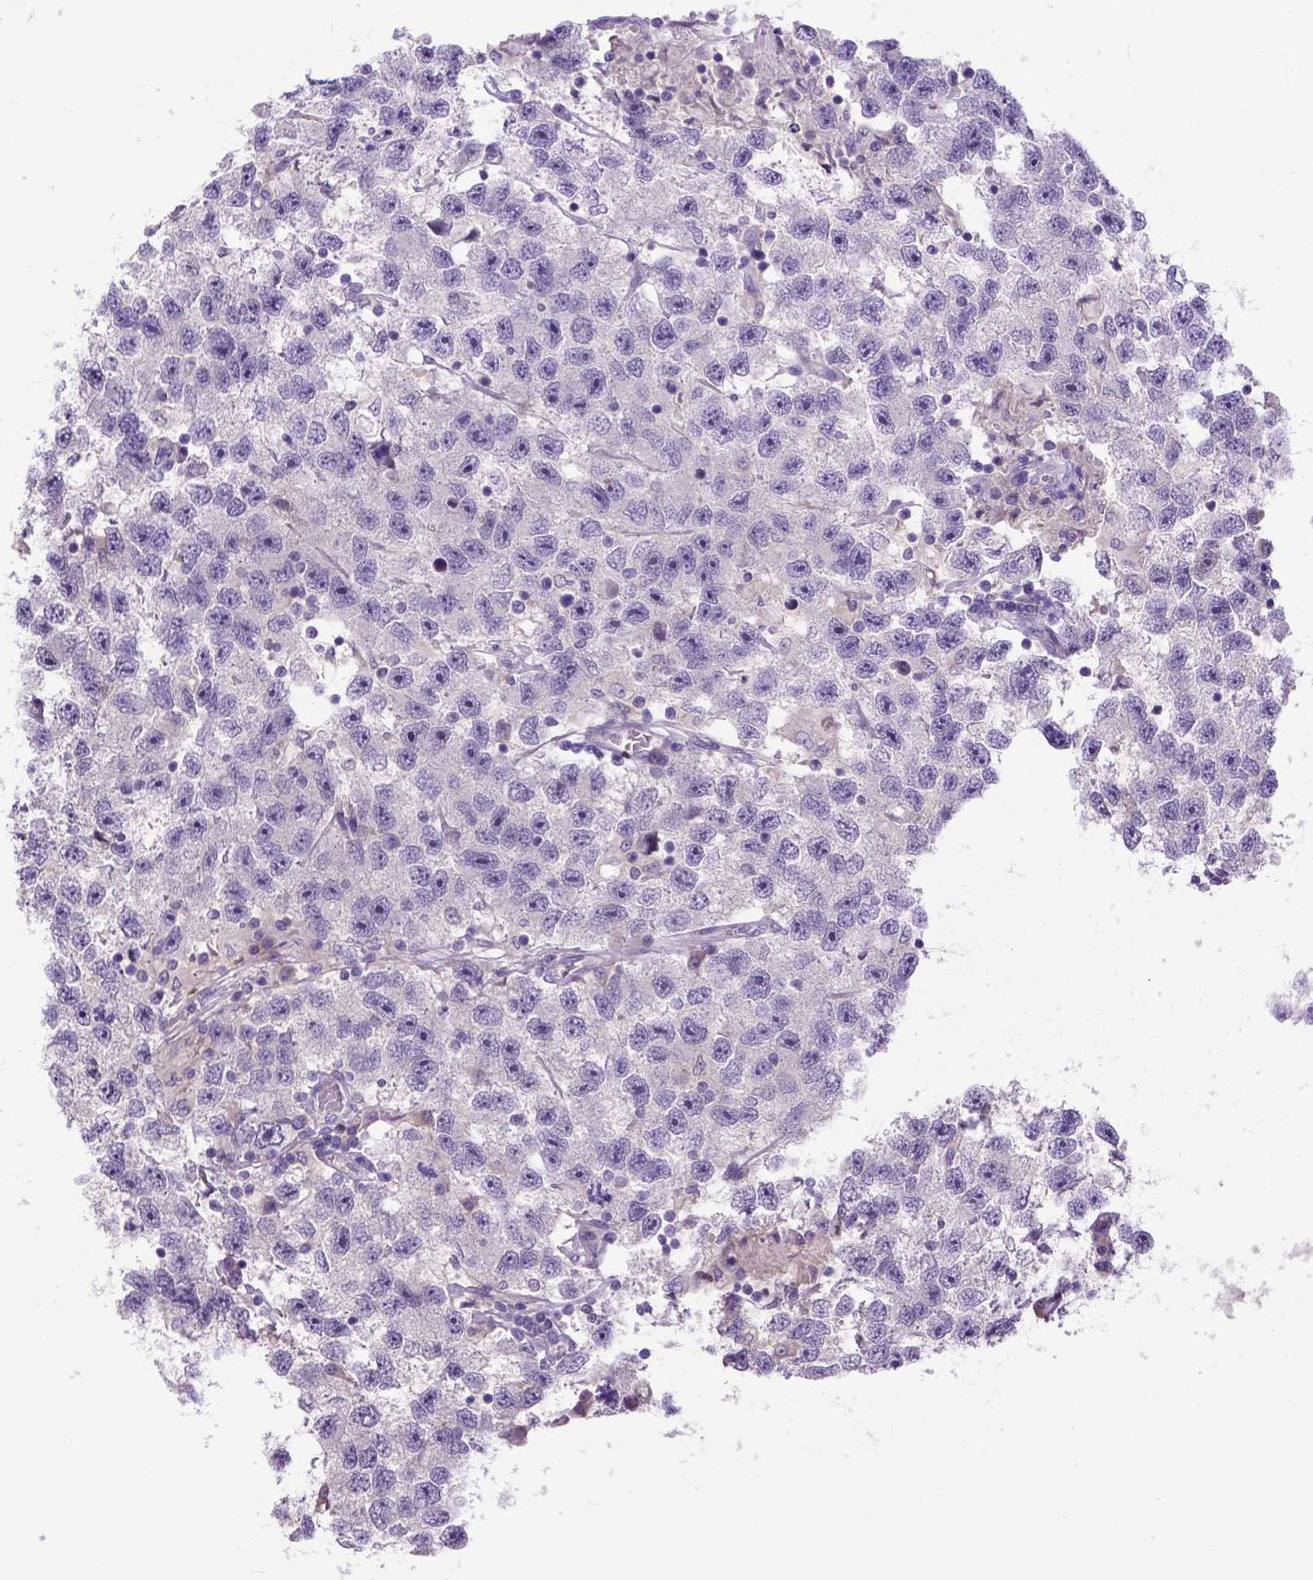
{"staining": {"intensity": "negative", "quantity": "none", "location": "none"}, "tissue": "testis cancer", "cell_type": "Tumor cells", "image_type": "cancer", "snomed": [{"axis": "morphology", "description": "Seminoma, NOS"}, {"axis": "topography", "description": "Testis"}], "caption": "Tumor cells are negative for protein expression in human testis cancer.", "gene": "NEK5", "patient": {"sex": "male", "age": 26}}